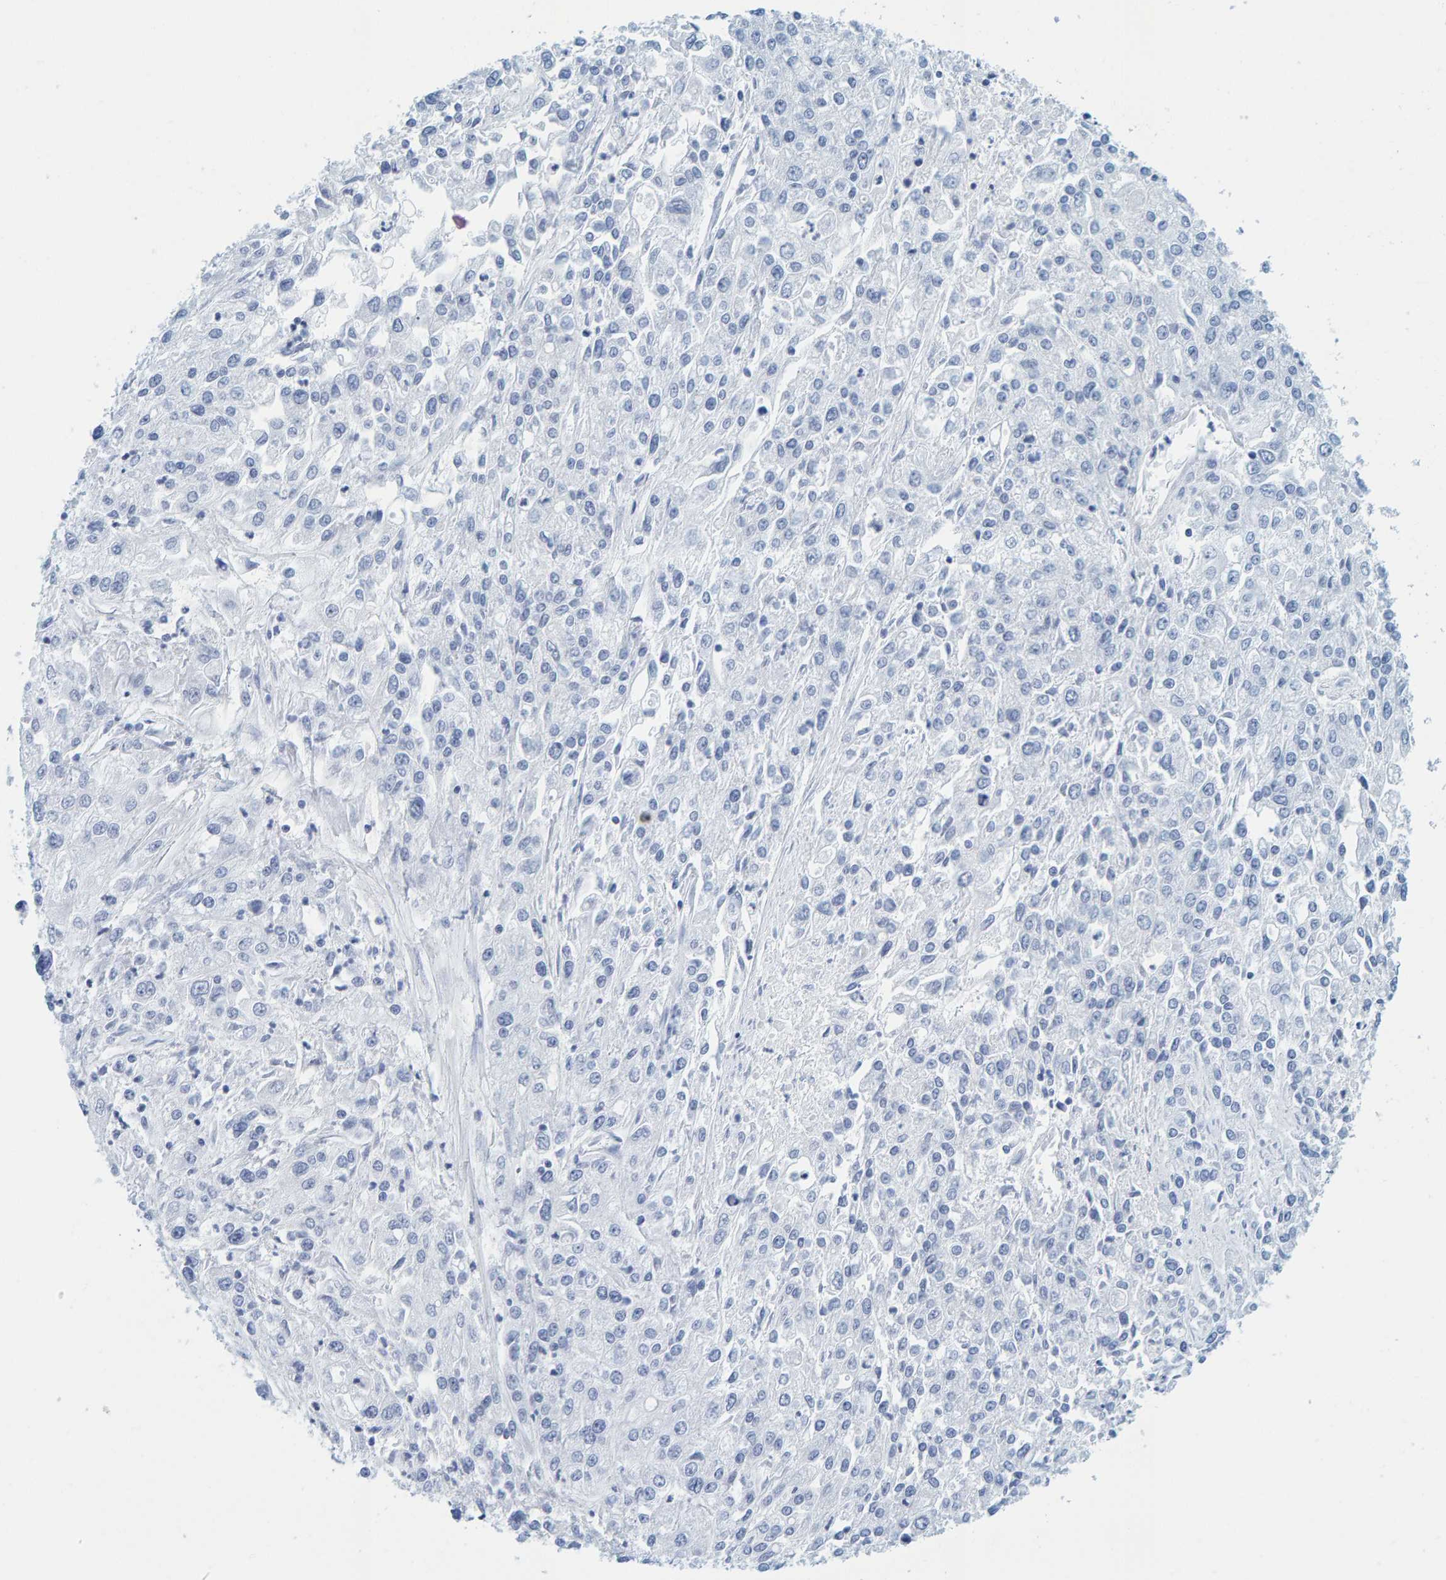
{"staining": {"intensity": "negative", "quantity": "none", "location": "none"}, "tissue": "endometrial cancer", "cell_type": "Tumor cells", "image_type": "cancer", "snomed": [{"axis": "morphology", "description": "Adenocarcinoma, NOS"}, {"axis": "topography", "description": "Endometrium"}], "caption": "Histopathology image shows no protein positivity in tumor cells of endometrial cancer tissue.", "gene": "SFTPC", "patient": {"sex": "female", "age": 49}}